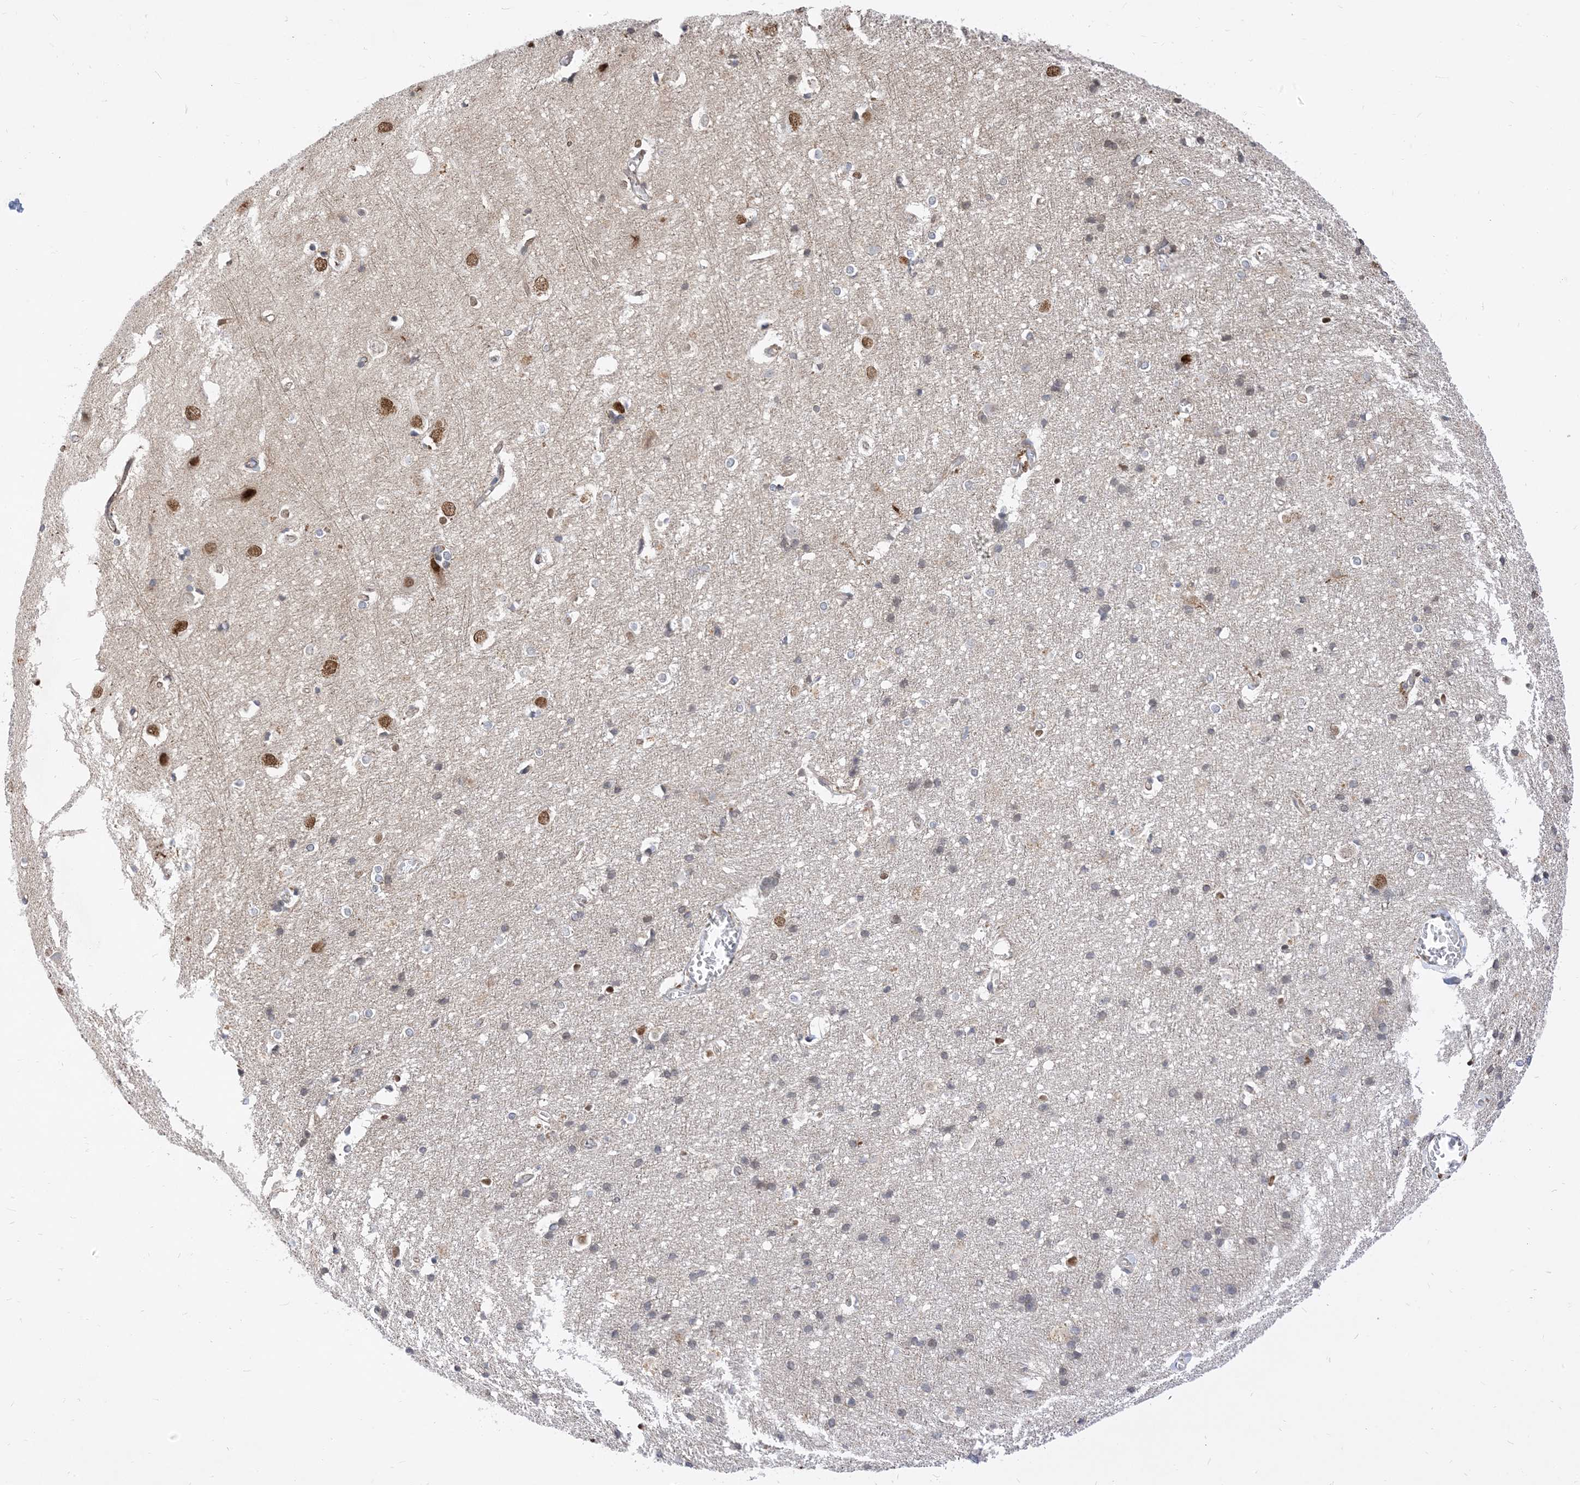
{"staining": {"intensity": "weak", "quantity": "25%-75%", "location": "cytoplasmic/membranous"}, "tissue": "cerebral cortex", "cell_type": "Endothelial cells", "image_type": "normal", "snomed": [{"axis": "morphology", "description": "Normal tissue, NOS"}, {"axis": "topography", "description": "Cerebral cortex"}], "caption": "Protein positivity by IHC shows weak cytoplasmic/membranous positivity in about 25%-75% of endothelial cells in unremarkable cerebral cortex. (Brightfield microscopy of DAB IHC at high magnification).", "gene": "TYSND1", "patient": {"sex": "male", "age": 54}}